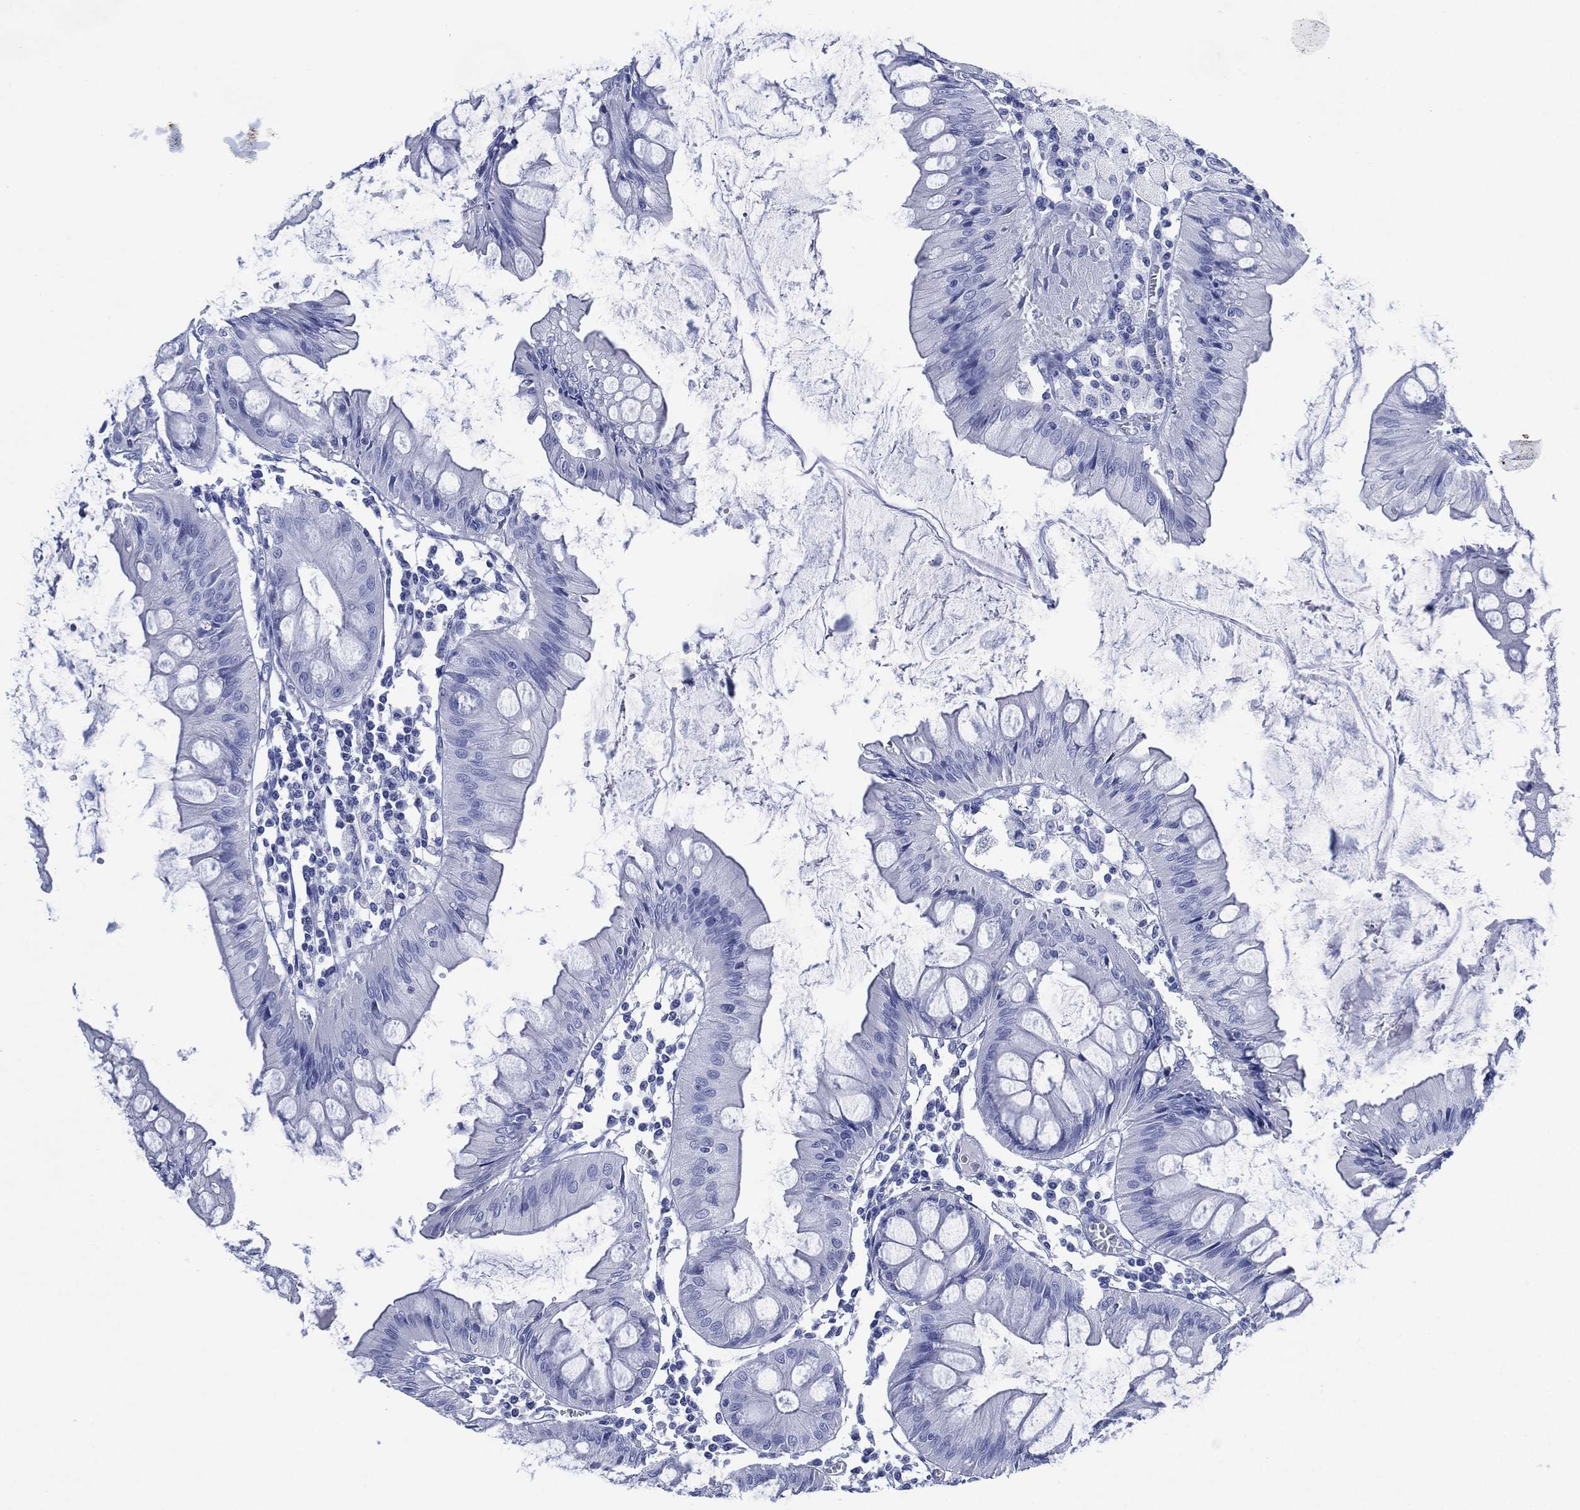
{"staining": {"intensity": "negative", "quantity": "none", "location": "none"}, "tissue": "colorectal cancer", "cell_type": "Tumor cells", "image_type": "cancer", "snomed": [{"axis": "morphology", "description": "Adenocarcinoma, NOS"}, {"axis": "topography", "description": "Rectum"}], "caption": "A histopathology image of colorectal cancer (adenocarcinoma) stained for a protein demonstrates no brown staining in tumor cells. (DAB (3,3'-diaminobenzidine) immunohistochemistry (IHC) visualized using brightfield microscopy, high magnification).", "gene": "SIGLECL1", "patient": {"sex": "female", "age": 85}}